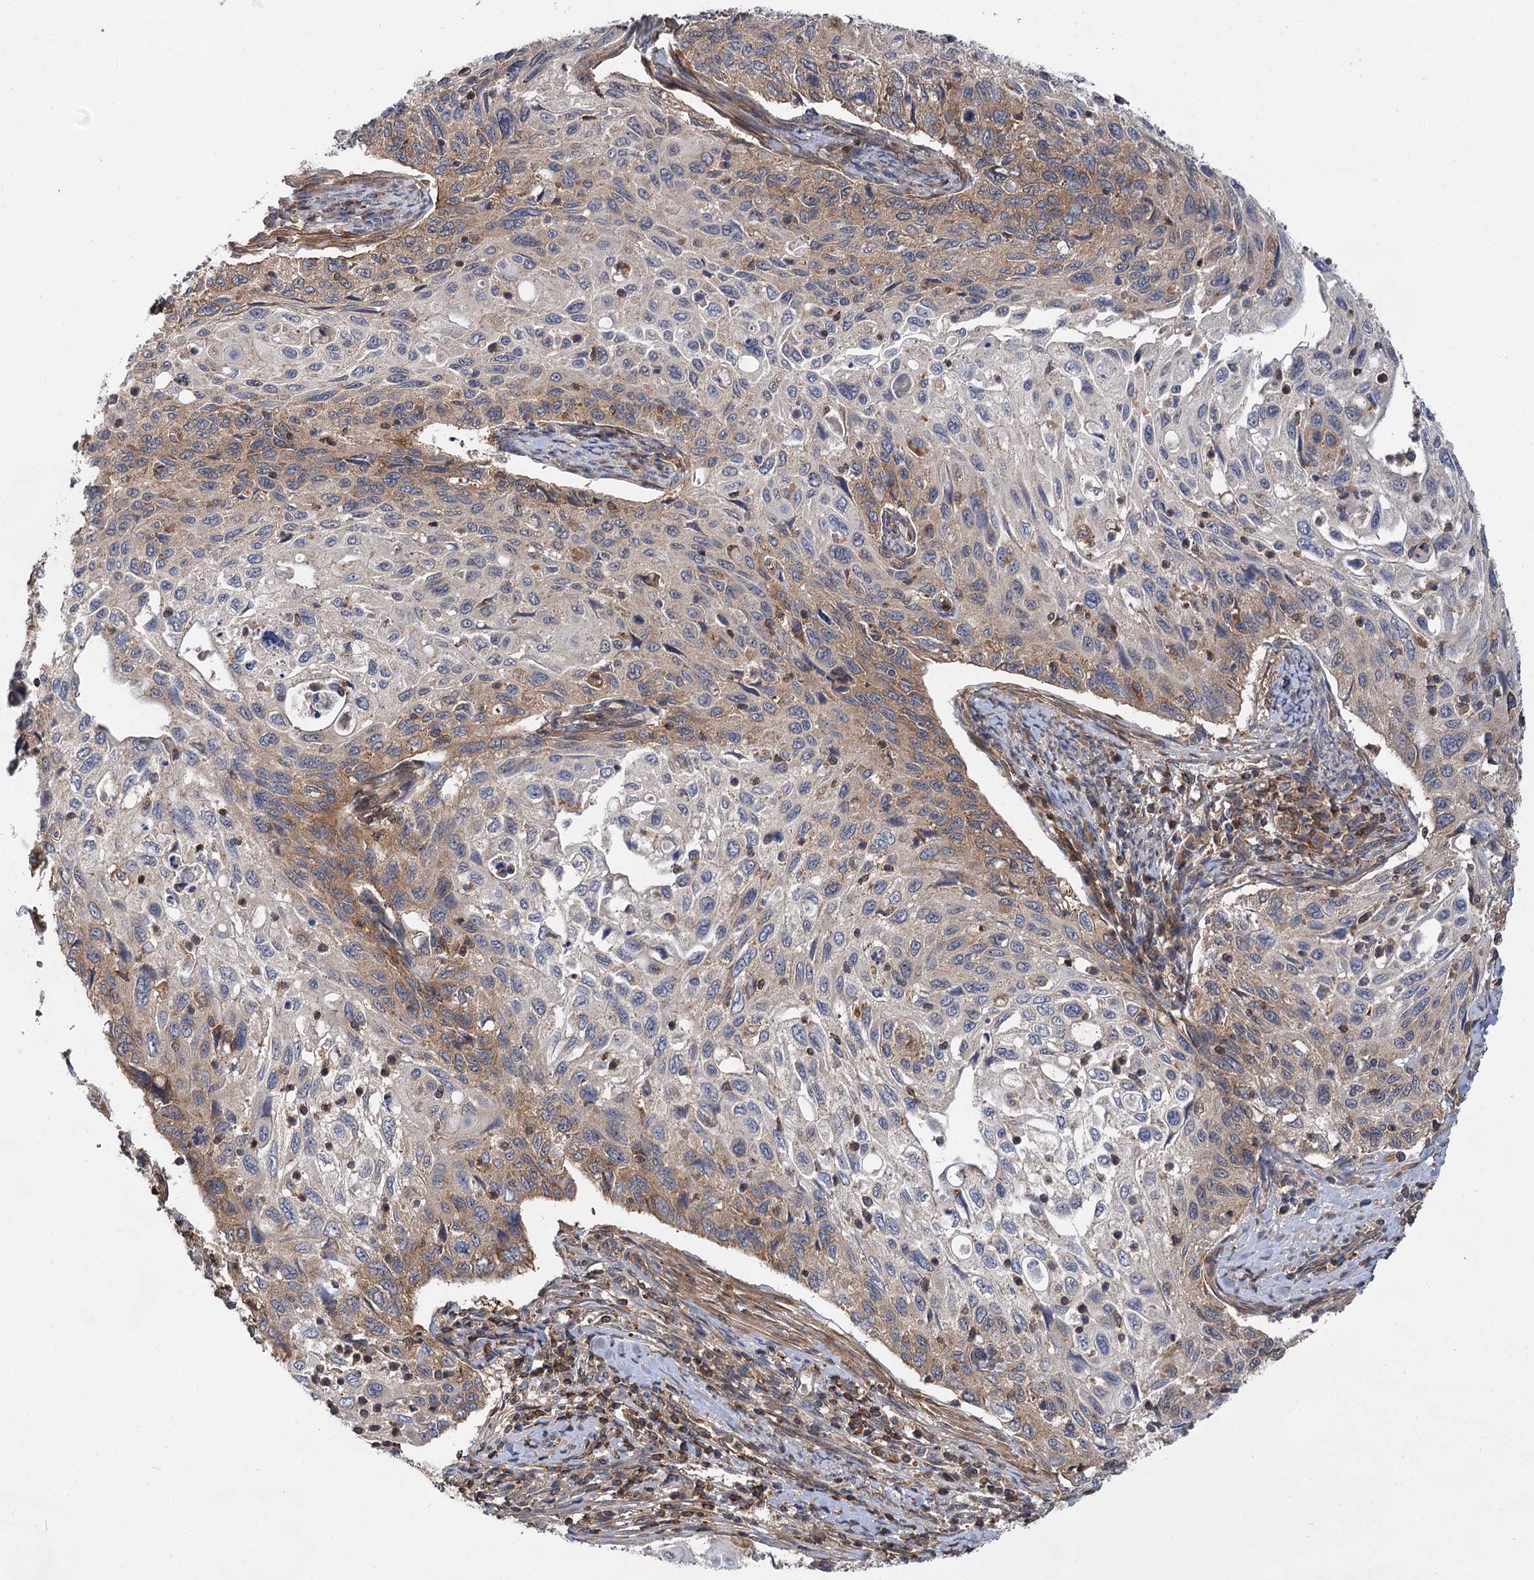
{"staining": {"intensity": "weak", "quantity": "25%-75%", "location": "cytoplasmic/membranous"}, "tissue": "cervical cancer", "cell_type": "Tumor cells", "image_type": "cancer", "snomed": [{"axis": "morphology", "description": "Squamous cell carcinoma, NOS"}, {"axis": "topography", "description": "Cervix"}], "caption": "An IHC image of neoplastic tissue is shown. Protein staining in brown shows weak cytoplasmic/membranous positivity in squamous cell carcinoma (cervical) within tumor cells.", "gene": "PACS1", "patient": {"sex": "female", "age": 70}}